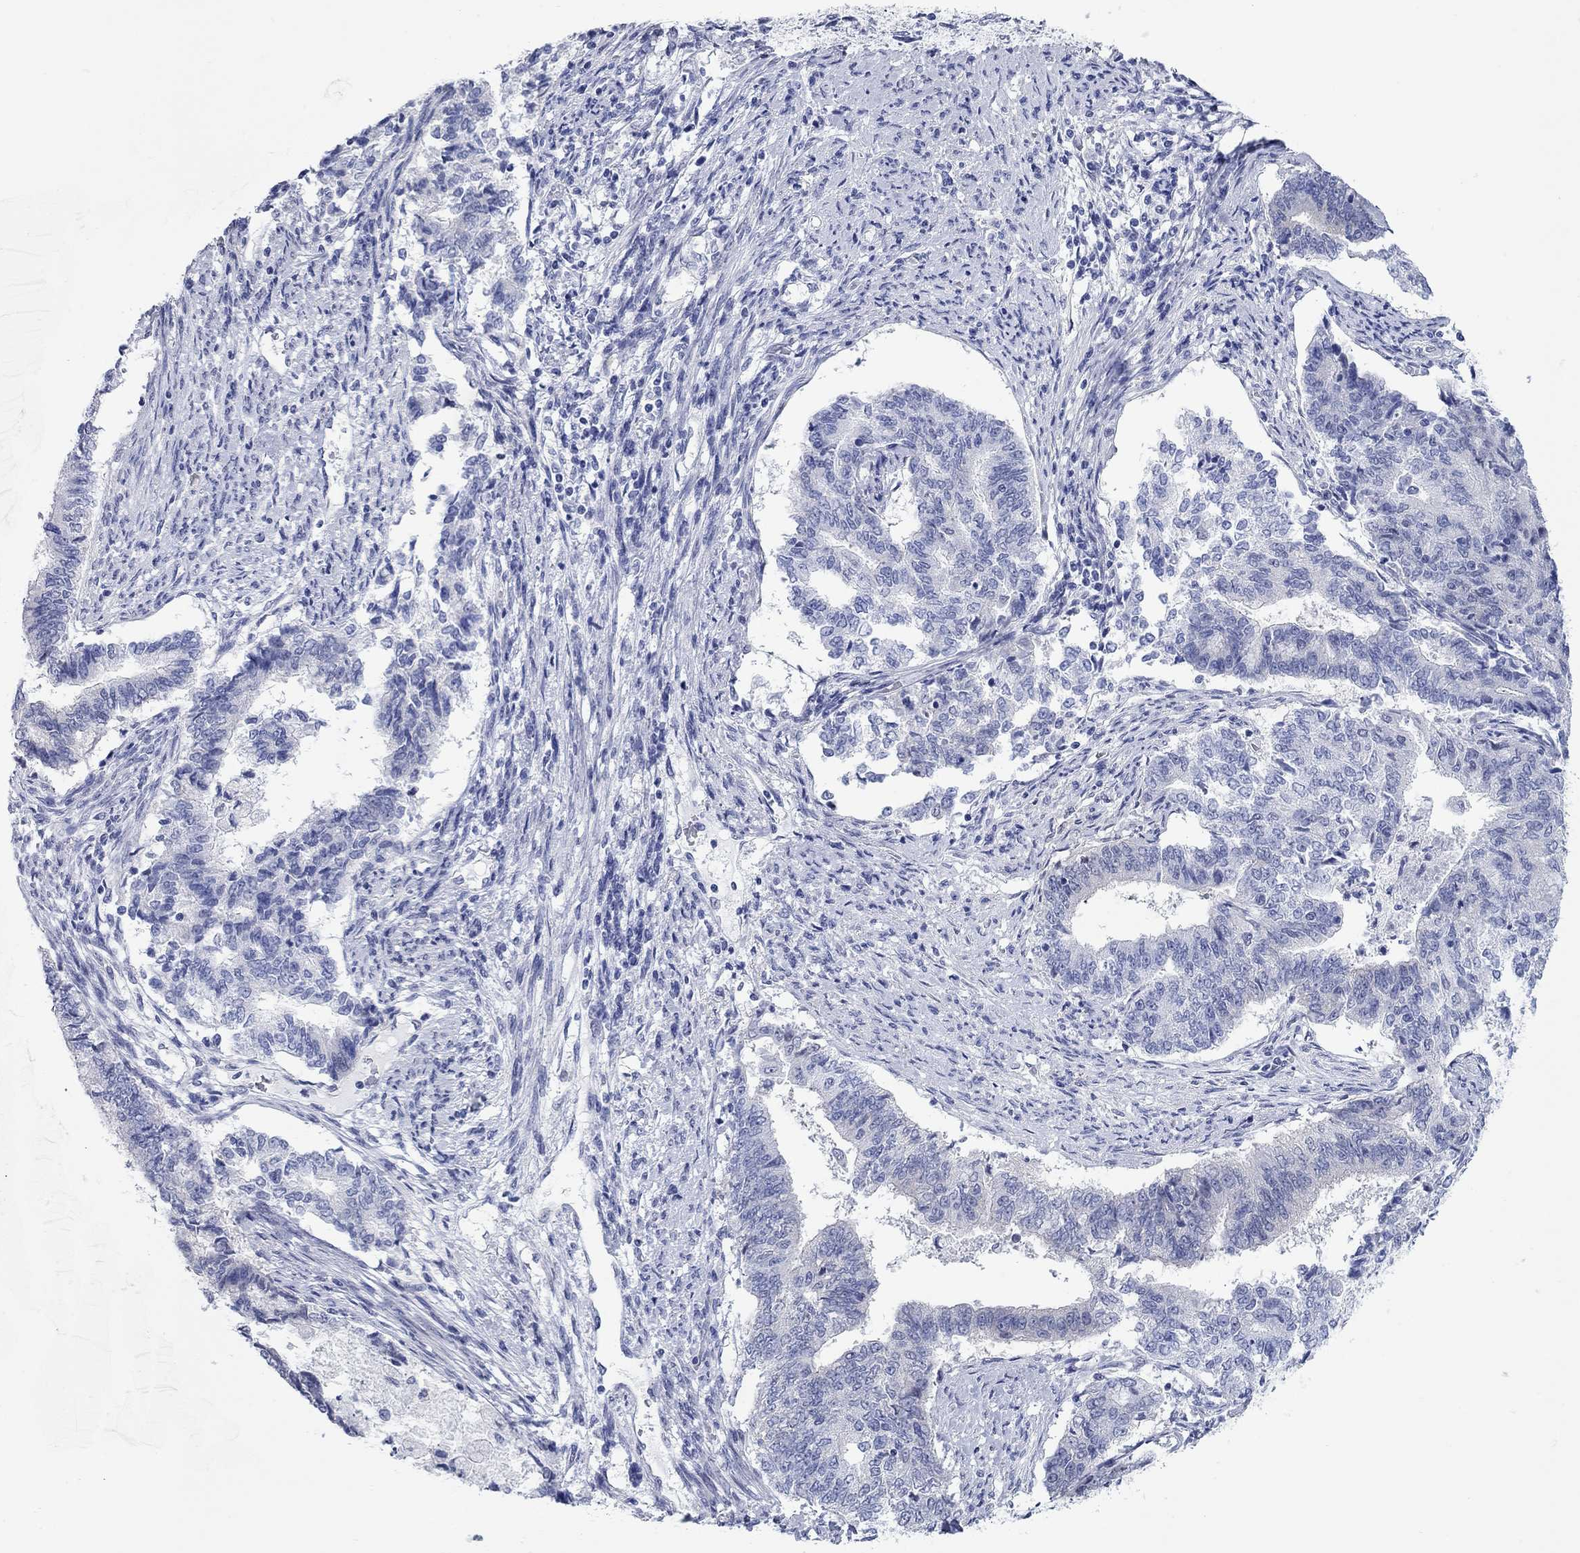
{"staining": {"intensity": "negative", "quantity": "none", "location": "none"}, "tissue": "endometrial cancer", "cell_type": "Tumor cells", "image_type": "cancer", "snomed": [{"axis": "morphology", "description": "Adenocarcinoma, NOS"}, {"axis": "topography", "description": "Endometrium"}], "caption": "Adenocarcinoma (endometrial) stained for a protein using immunohistochemistry (IHC) shows no staining tumor cells.", "gene": "WASF3", "patient": {"sex": "female", "age": 65}}